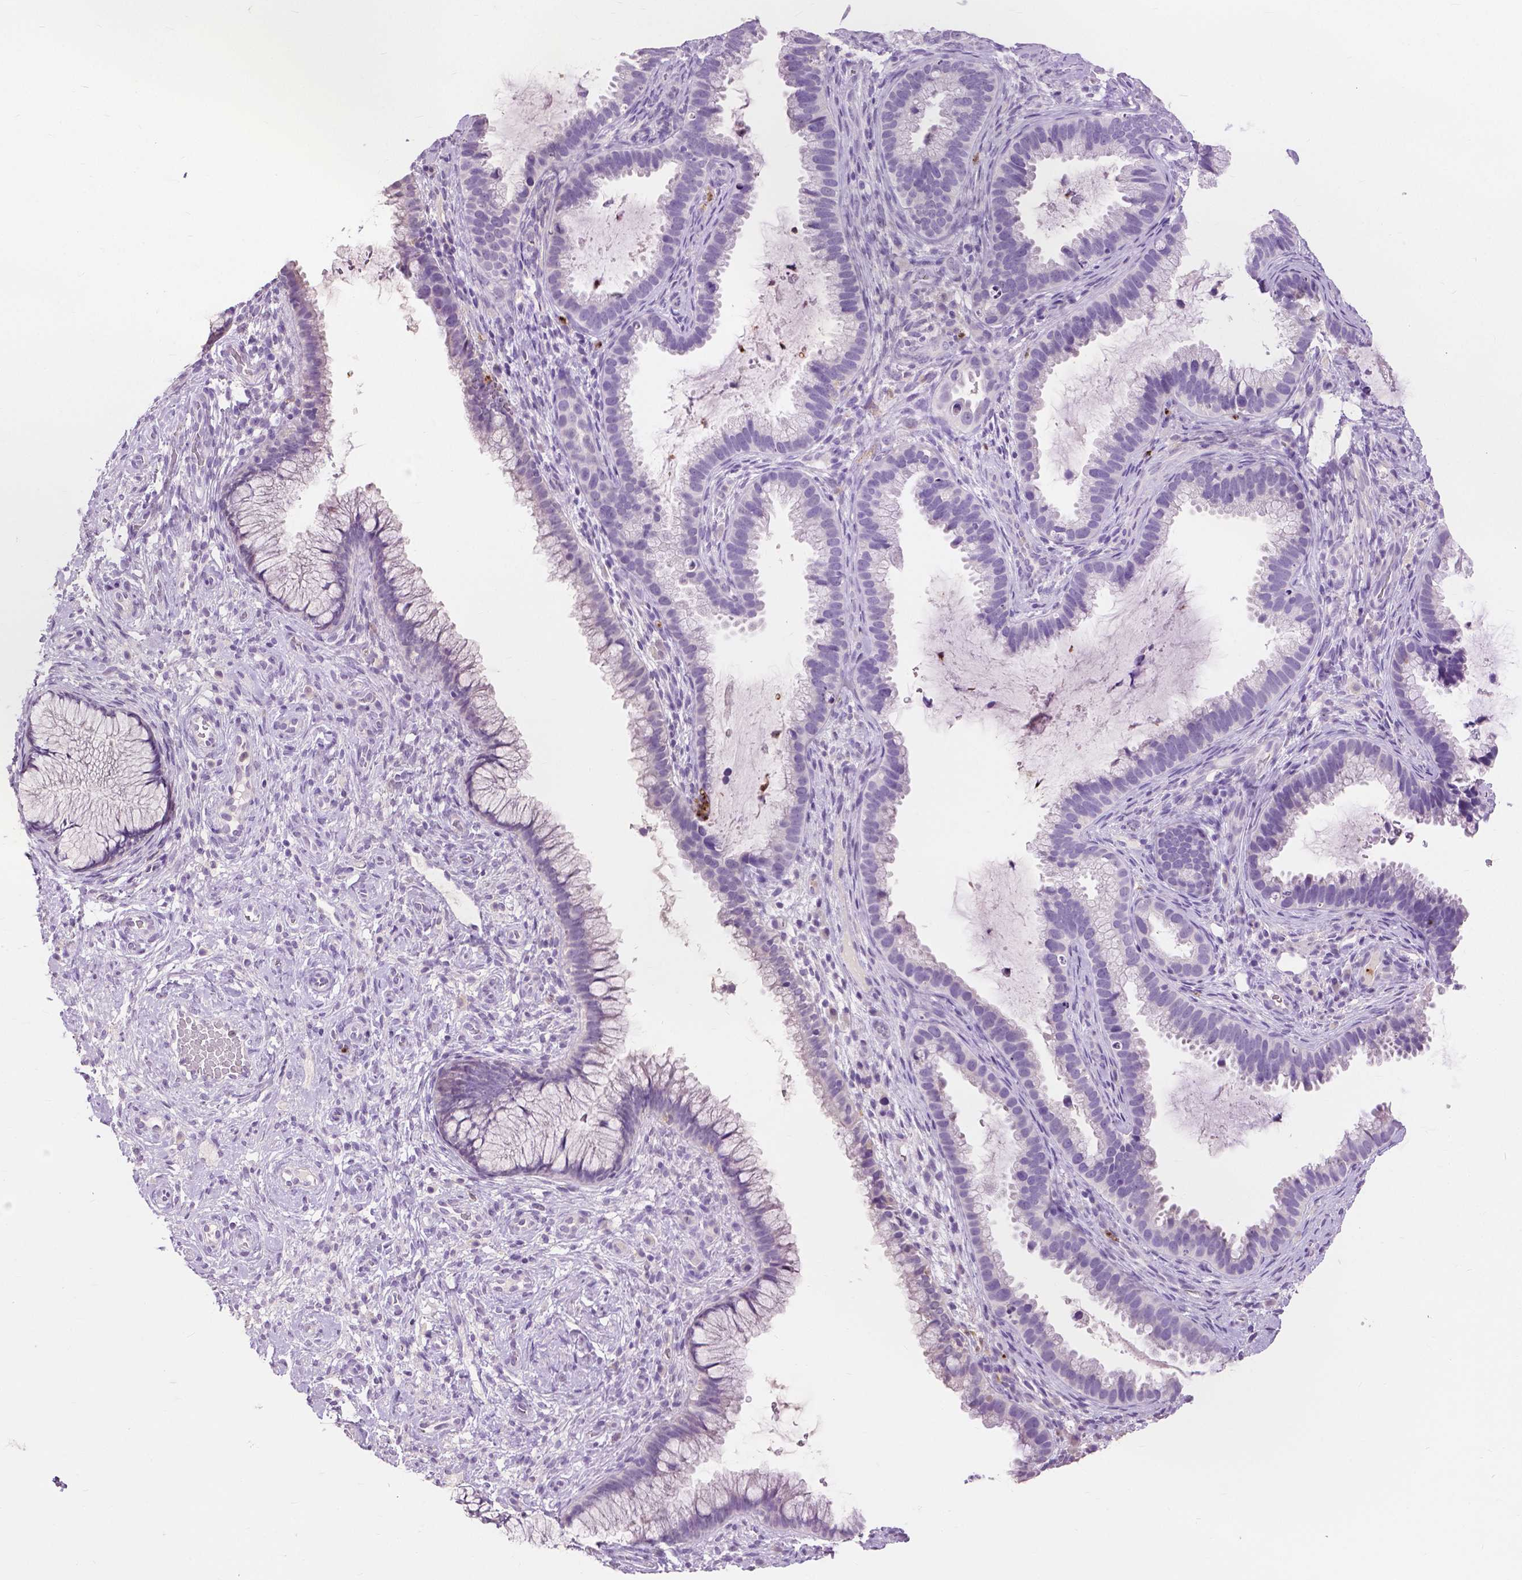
{"staining": {"intensity": "negative", "quantity": "none", "location": "none"}, "tissue": "cervix", "cell_type": "Glandular cells", "image_type": "normal", "snomed": [{"axis": "morphology", "description": "Normal tissue, NOS"}, {"axis": "topography", "description": "Cervix"}], "caption": "Glandular cells show no significant expression in normal cervix. (IHC, brightfield microscopy, high magnification).", "gene": "CXCR2", "patient": {"sex": "female", "age": 34}}